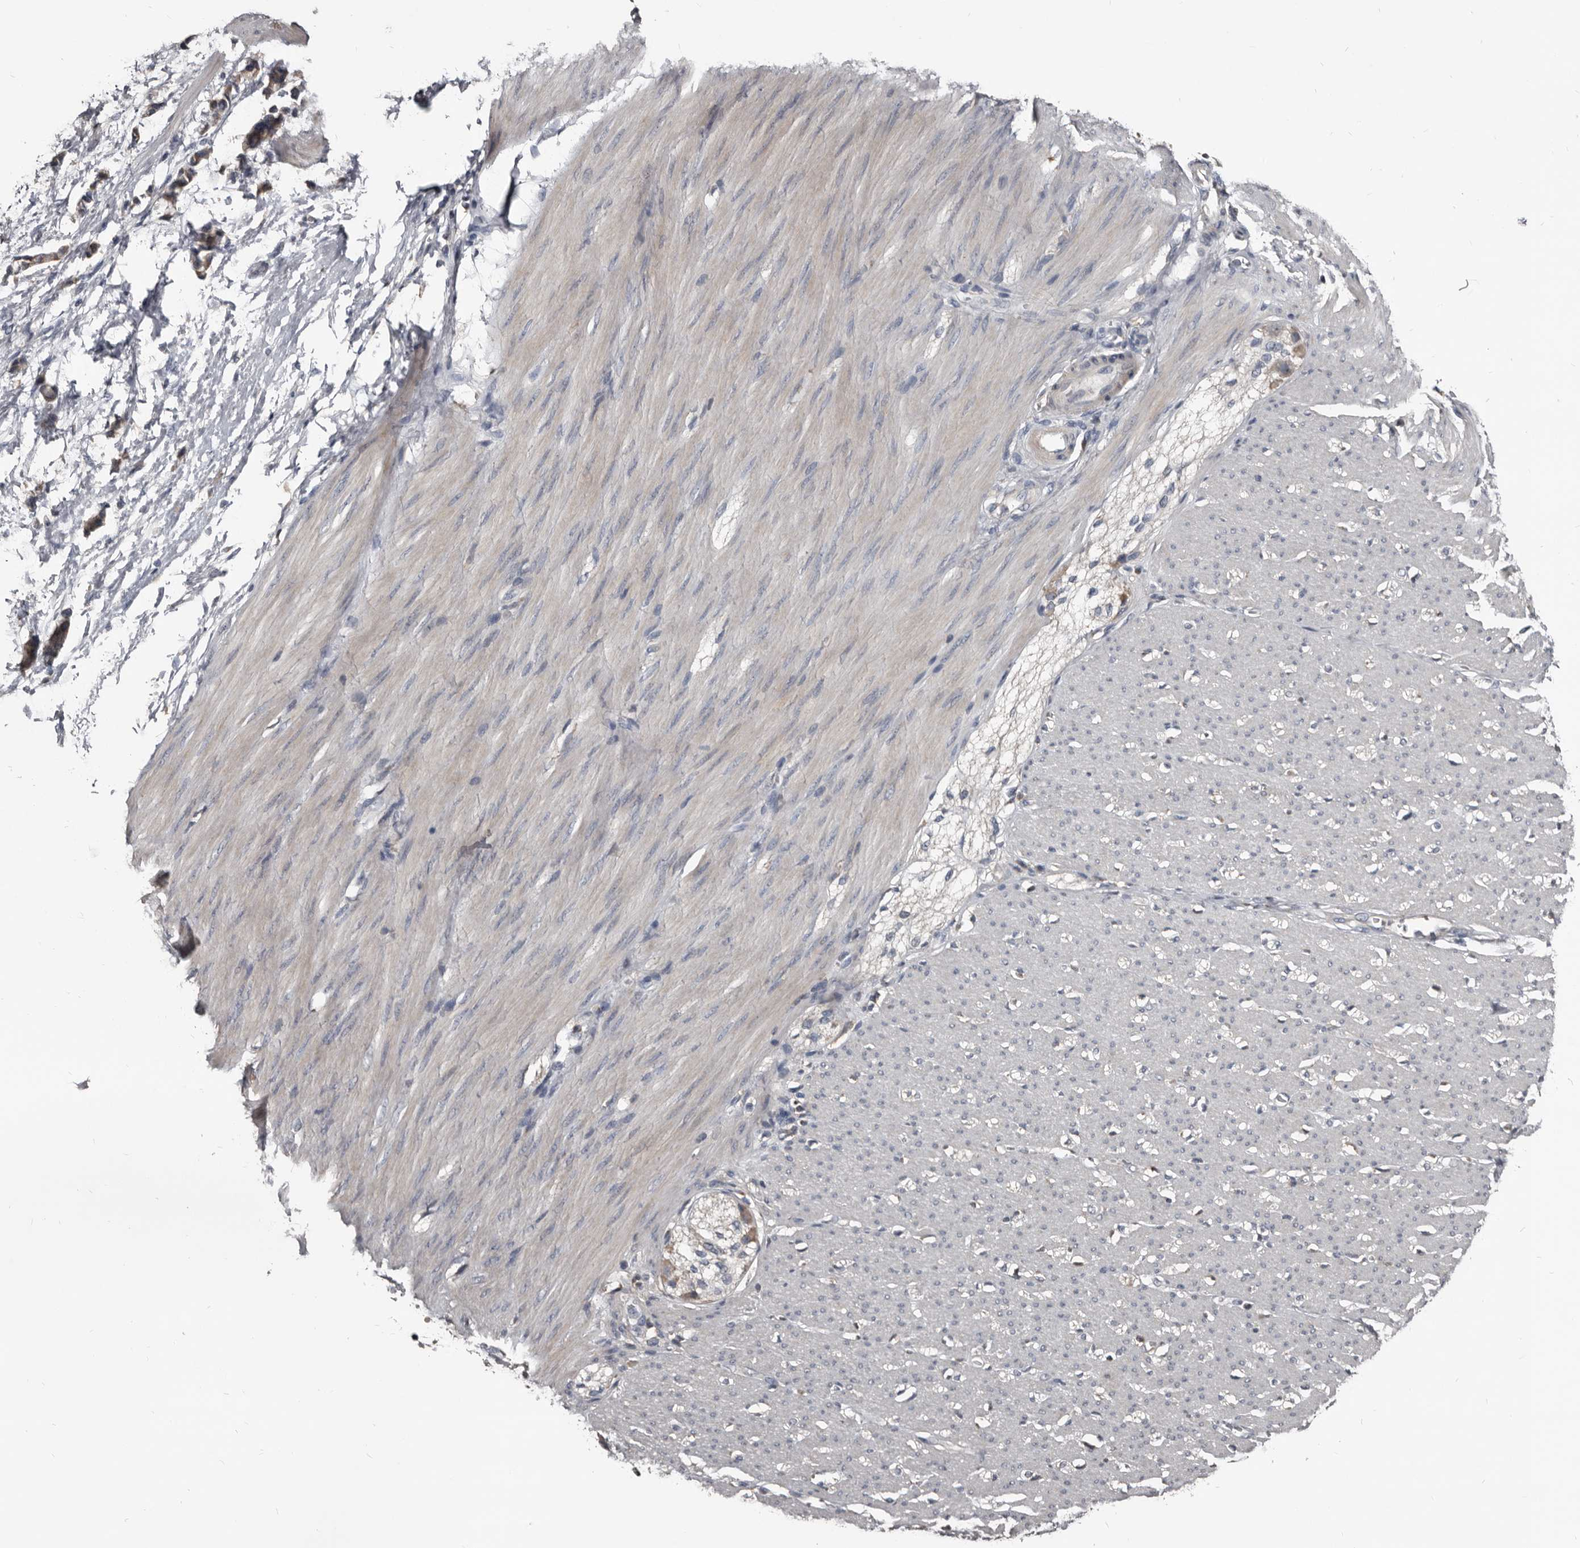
{"staining": {"intensity": "weak", "quantity": "<25%", "location": "cytoplasmic/membranous"}, "tissue": "smooth muscle", "cell_type": "Smooth muscle cells", "image_type": "normal", "snomed": [{"axis": "morphology", "description": "Normal tissue, NOS"}, {"axis": "morphology", "description": "Adenocarcinoma, NOS"}, {"axis": "topography", "description": "Colon"}, {"axis": "topography", "description": "Peripheral nerve tissue"}], "caption": "This micrograph is of unremarkable smooth muscle stained with IHC to label a protein in brown with the nuclei are counter-stained blue. There is no staining in smooth muscle cells.", "gene": "GREB1", "patient": {"sex": "male", "age": 14}}